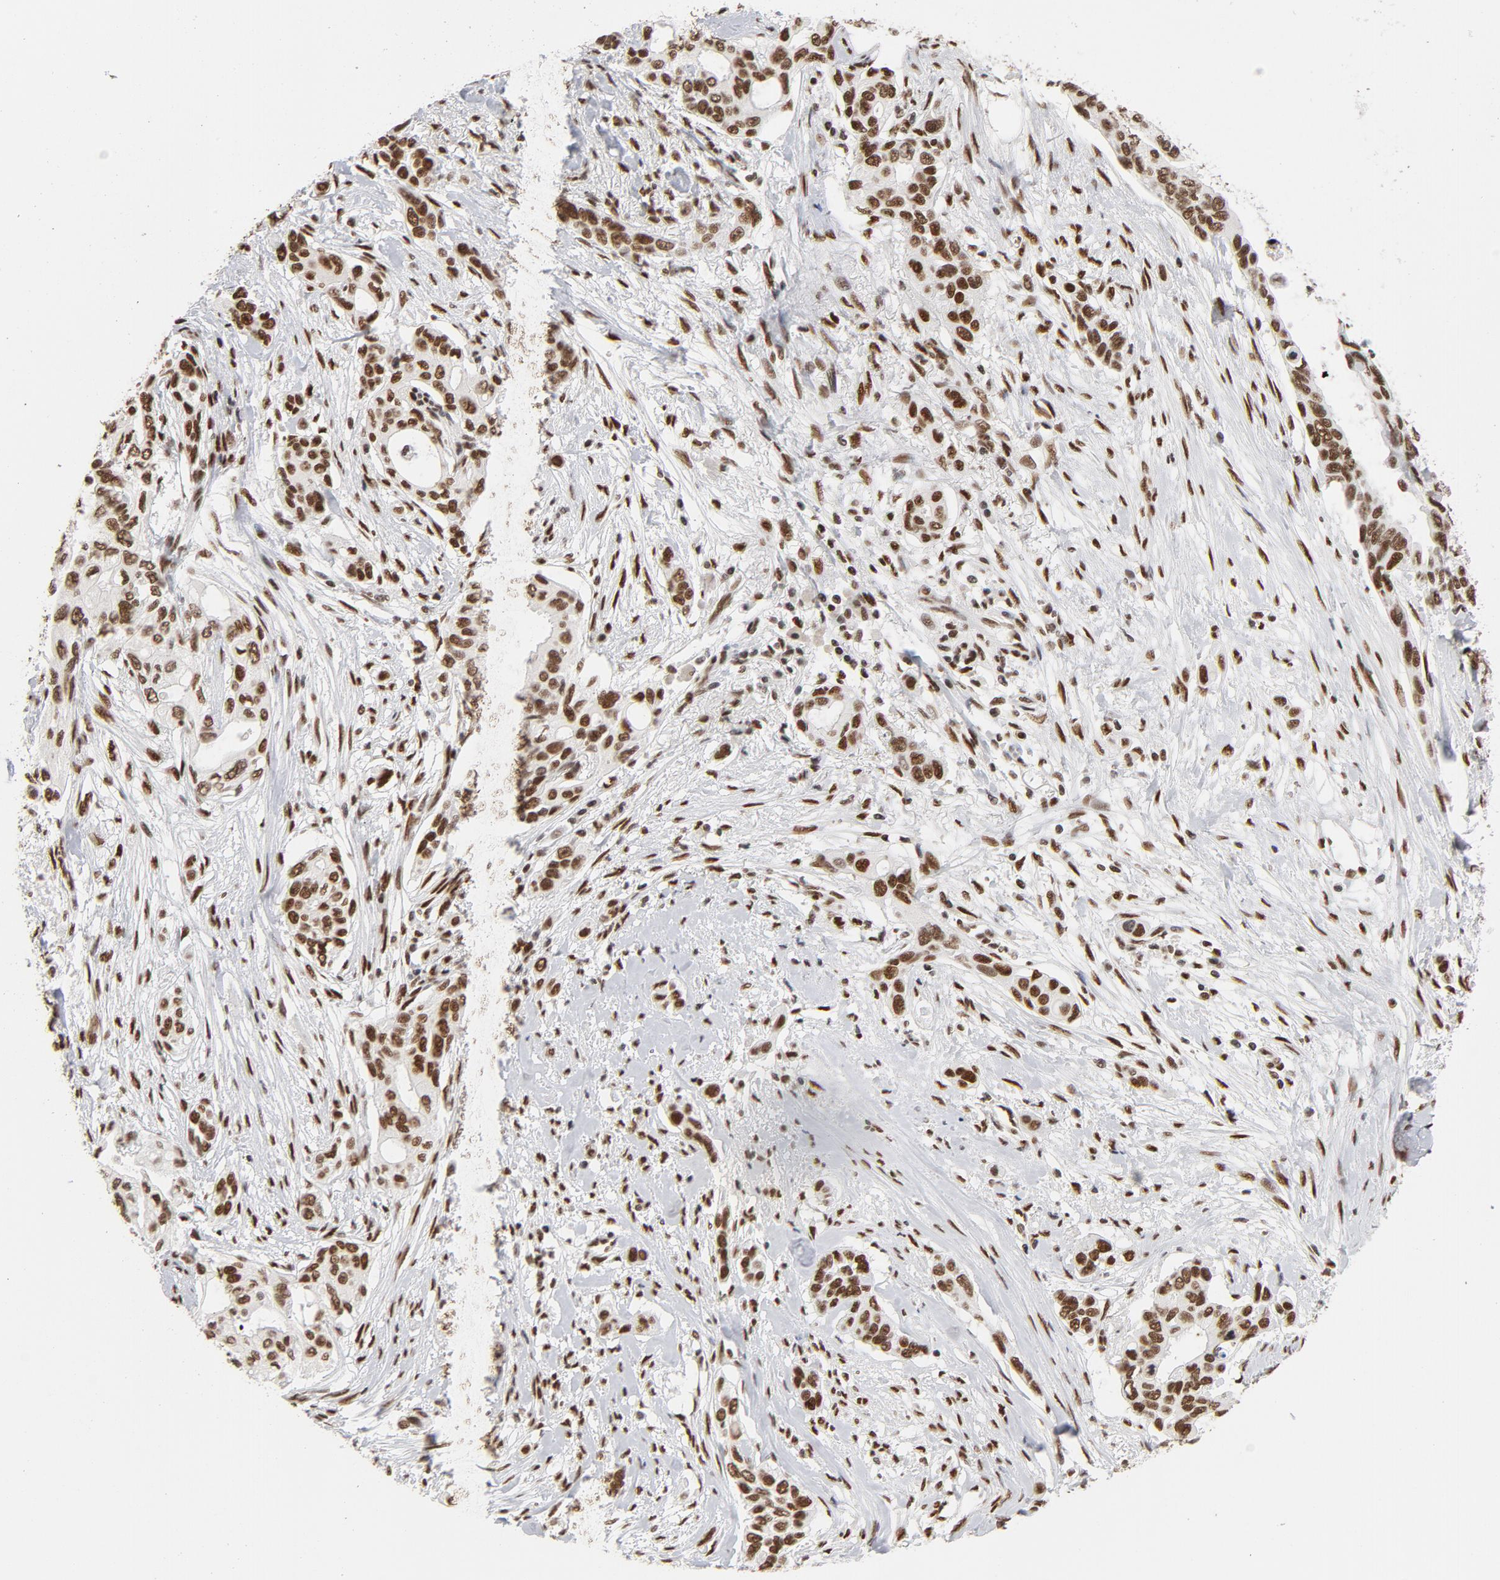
{"staining": {"intensity": "moderate", "quantity": ">75%", "location": "nuclear"}, "tissue": "pancreatic cancer", "cell_type": "Tumor cells", "image_type": "cancer", "snomed": [{"axis": "morphology", "description": "Adenocarcinoma, NOS"}, {"axis": "topography", "description": "Pancreas"}], "caption": "Immunohistochemistry staining of pancreatic cancer (adenocarcinoma), which demonstrates medium levels of moderate nuclear staining in about >75% of tumor cells indicating moderate nuclear protein expression. The staining was performed using DAB (brown) for protein detection and nuclei were counterstained in hematoxylin (blue).", "gene": "TP53BP1", "patient": {"sex": "female", "age": 60}}